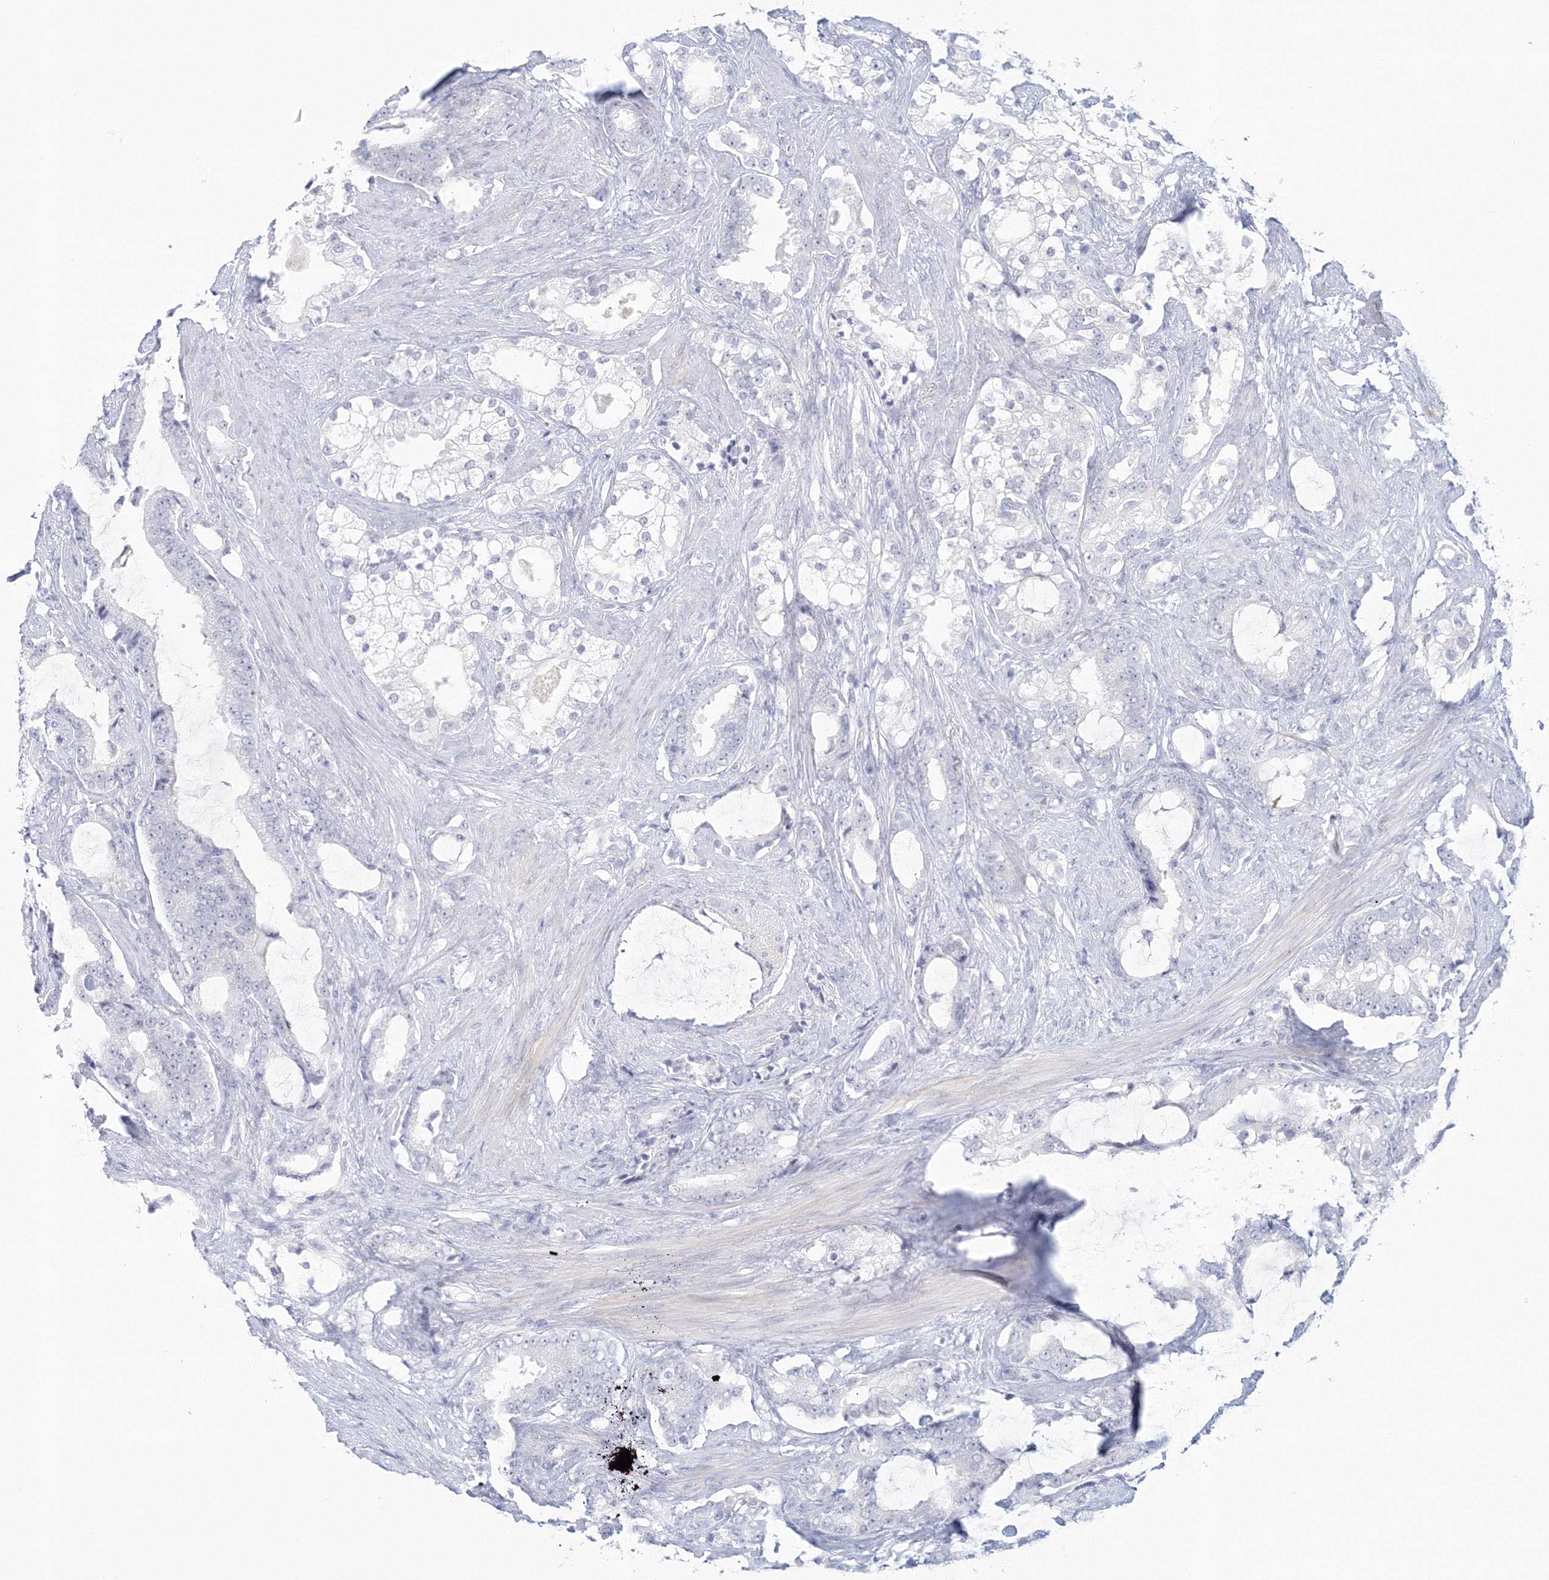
{"staining": {"intensity": "negative", "quantity": "none", "location": "none"}, "tissue": "prostate cancer", "cell_type": "Tumor cells", "image_type": "cancer", "snomed": [{"axis": "morphology", "description": "Adenocarcinoma, Low grade"}, {"axis": "topography", "description": "Prostate"}], "caption": "Low-grade adenocarcinoma (prostate) was stained to show a protein in brown. There is no significant staining in tumor cells.", "gene": "VSIG1", "patient": {"sex": "male", "age": 58}}